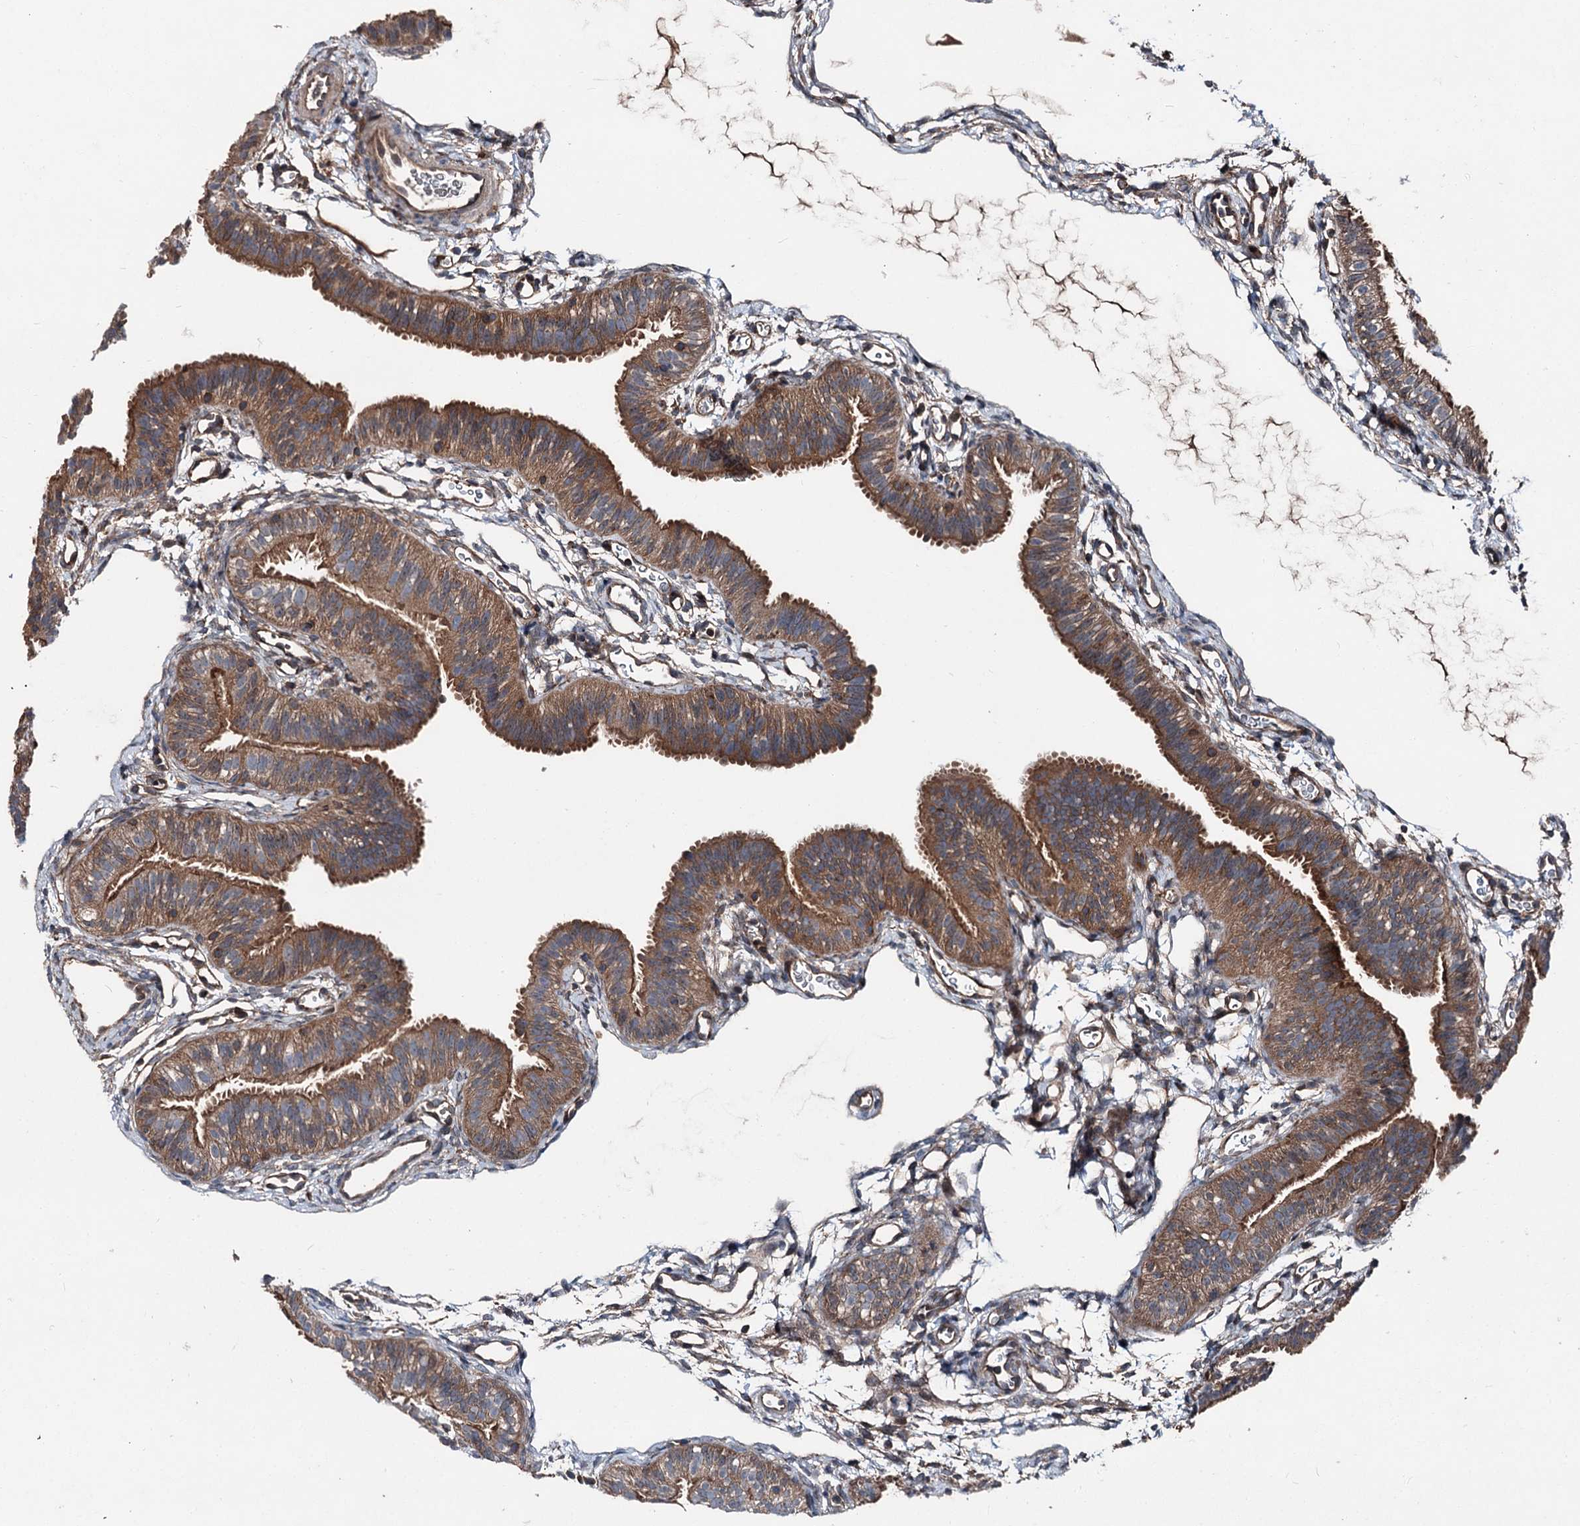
{"staining": {"intensity": "moderate", "quantity": ">75%", "location": "cytoplasmic/membranous"}, "tissue": "fallopian tube", "cell_type": "Glandular cells", "image_type": "normal", "snomed": [{"axis": "morphology", "description": "Normal tissue, NOS"}, {"axis": "topography", "description": "Fallopian tube"}], "caption": "Moderate cytoplasmic/membranous positivity for a protein is appreciated in approximately >75% of glandular cells of unremarkable fallopian tube using immunohistochemistry.", "gene": "DDIAS", "patient": {"sex": "female", "age": 35}}